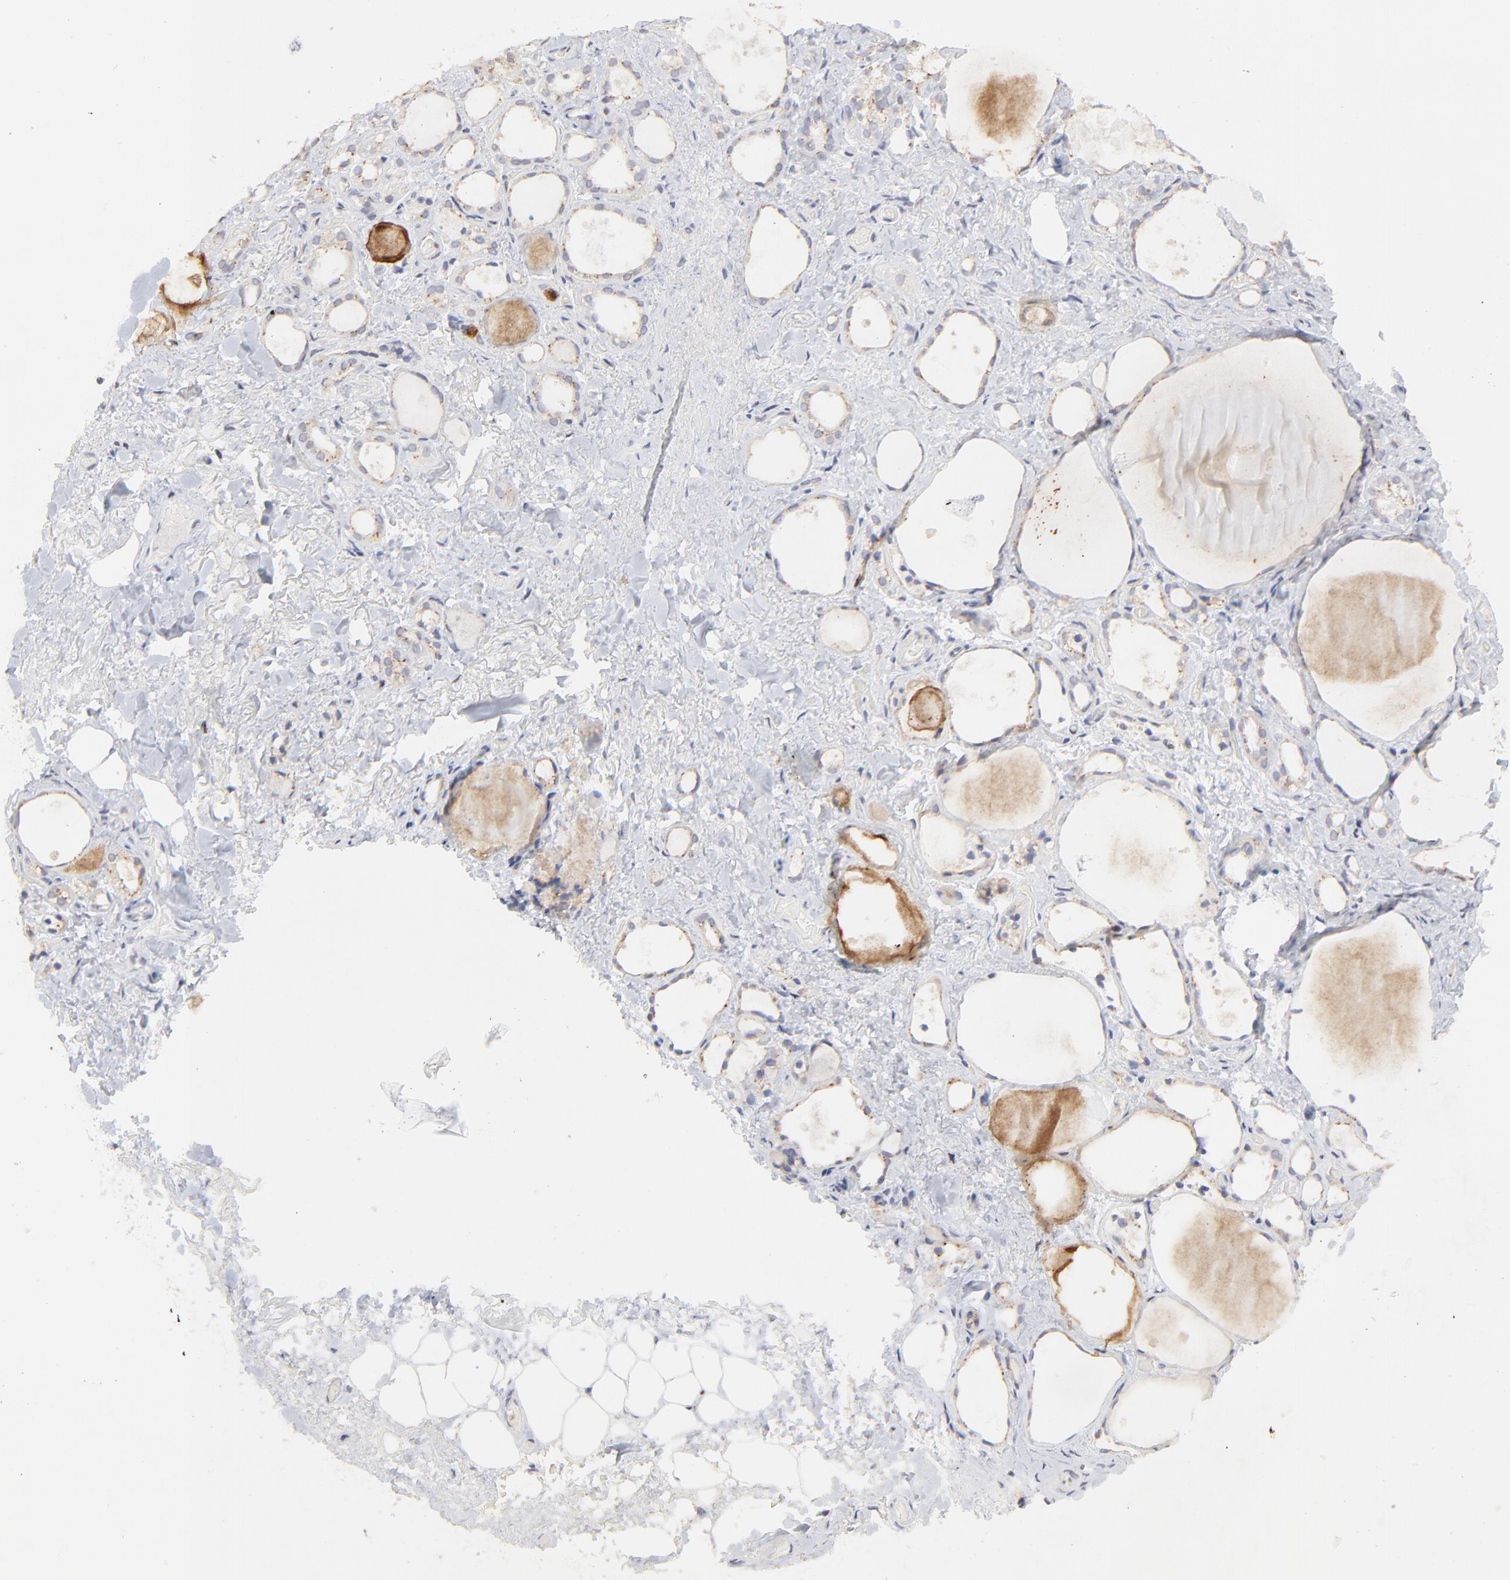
{"staining": {"intensity": "weak", "quantity": "<25%", "location": "cytoplasmic/membranous"}, "tissue": "thyroid gland", "cell_type": "Glandular cells", "image_type": "normal", "snomed": [{"axis": "morphology", "description": "Normal tissue, NOS"}, {"axis": "topography", "description": "Thyroid gland"}], "caption": "Glandular cells show no significant protein staining in benign thyroid gland. (Brightfield microscopy of DAB (3,3'-diaminobenzidine) immunohistochemistry at high magnification).", "gene": "NCAPH", "patient": {"sex": "female", "age": 75}}